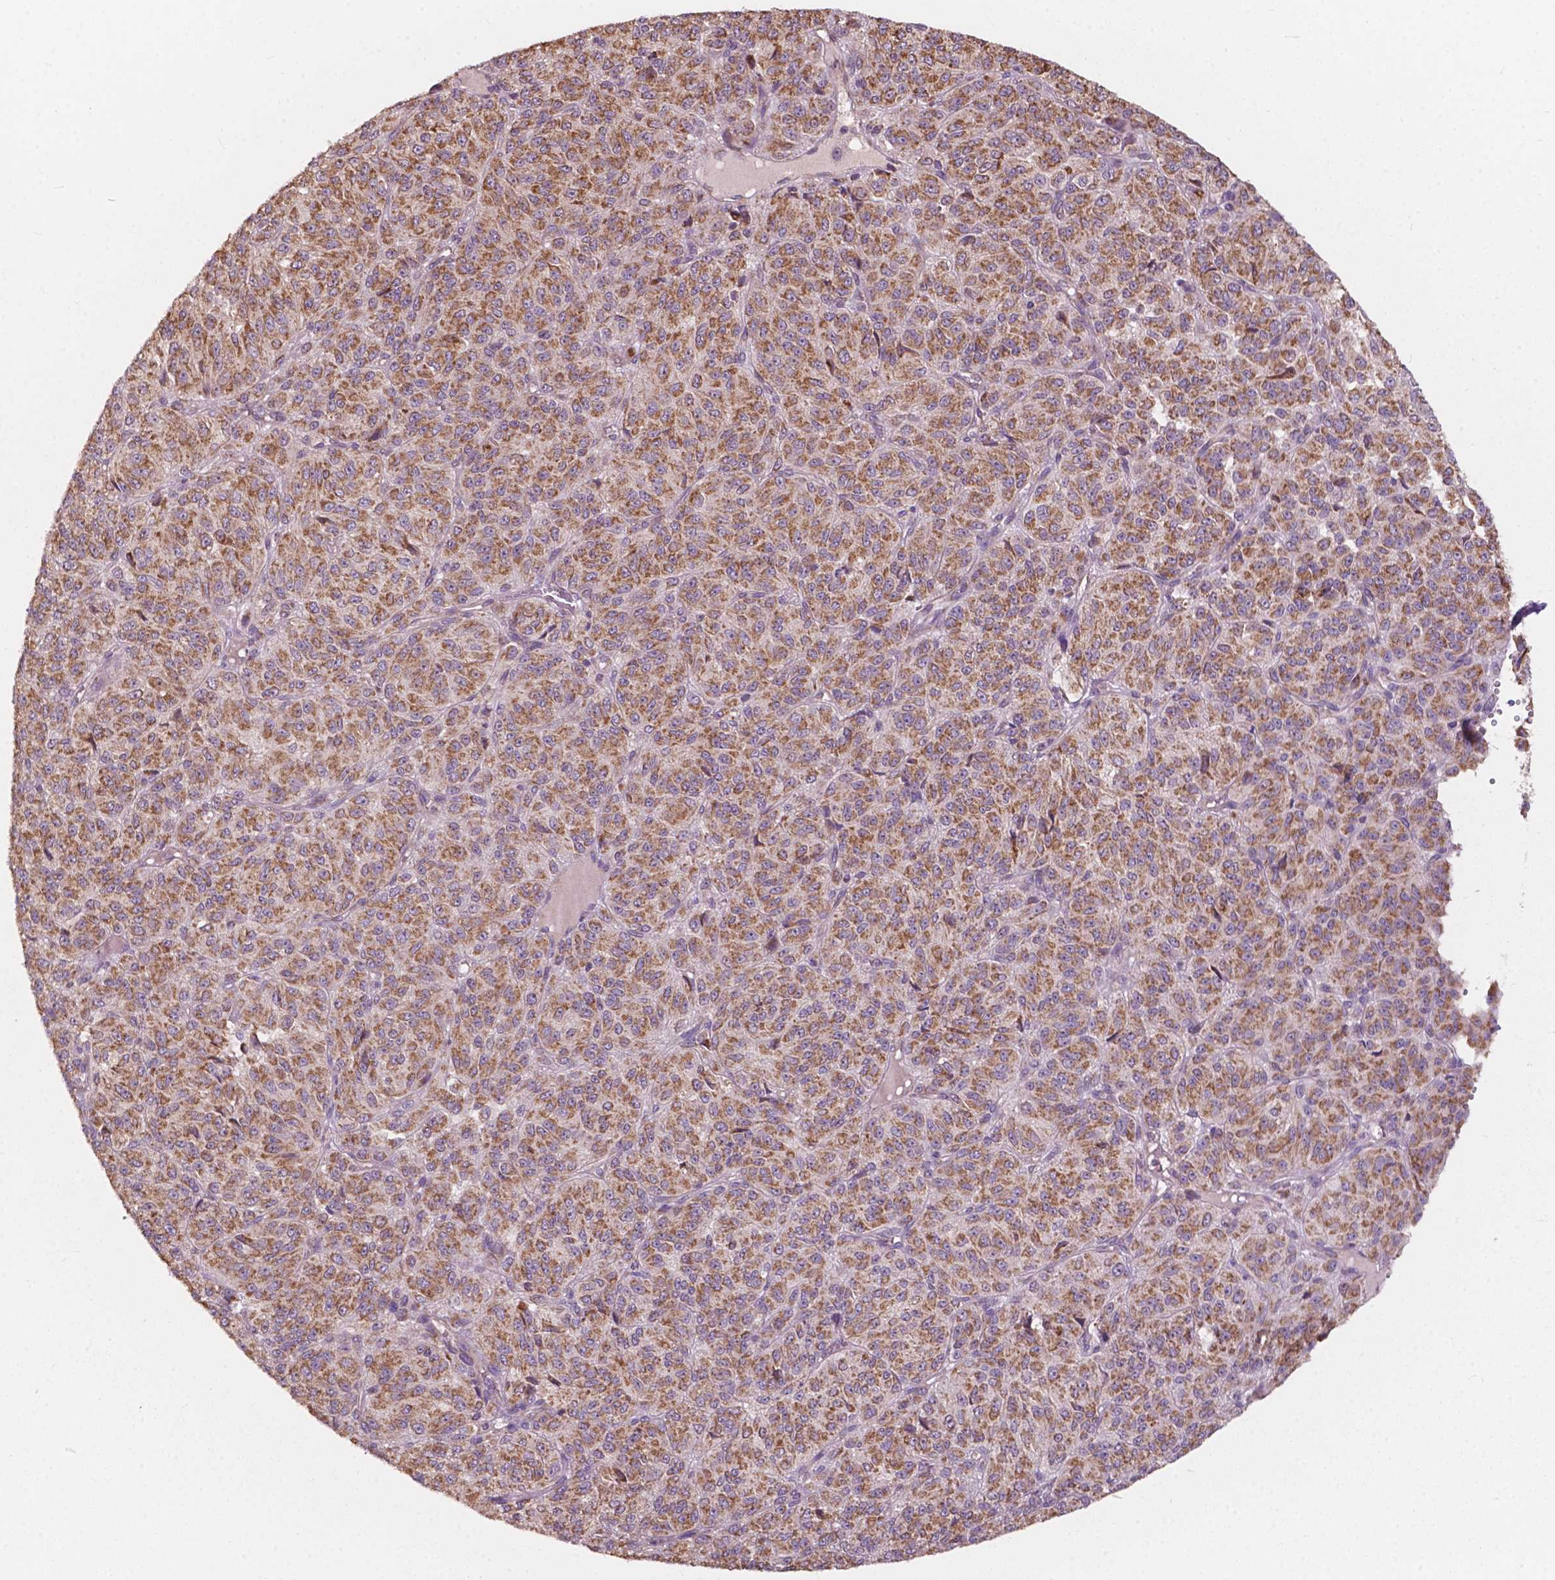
{"staining": {"intensity": "moderate", "quantity": ">75%", "location": "cytoplasmic/membranous"}, "tissue": "melanoma", "cell_type": "Tumor cells", "image_type": "cancer", "snomed": [{"axis": "morphology", "description": "Malignant melanoma, Metastatic site"}, {"axis": "topography", "description": "Brain"}], "caption": "Melanoma stained with a brown dye demonstrates moderate cytoplasmic/membranous positive staining in approximately >75% of tumor cells.", "gene": "NDUFA10", "patient": {"sex": "female", "age": 56}}